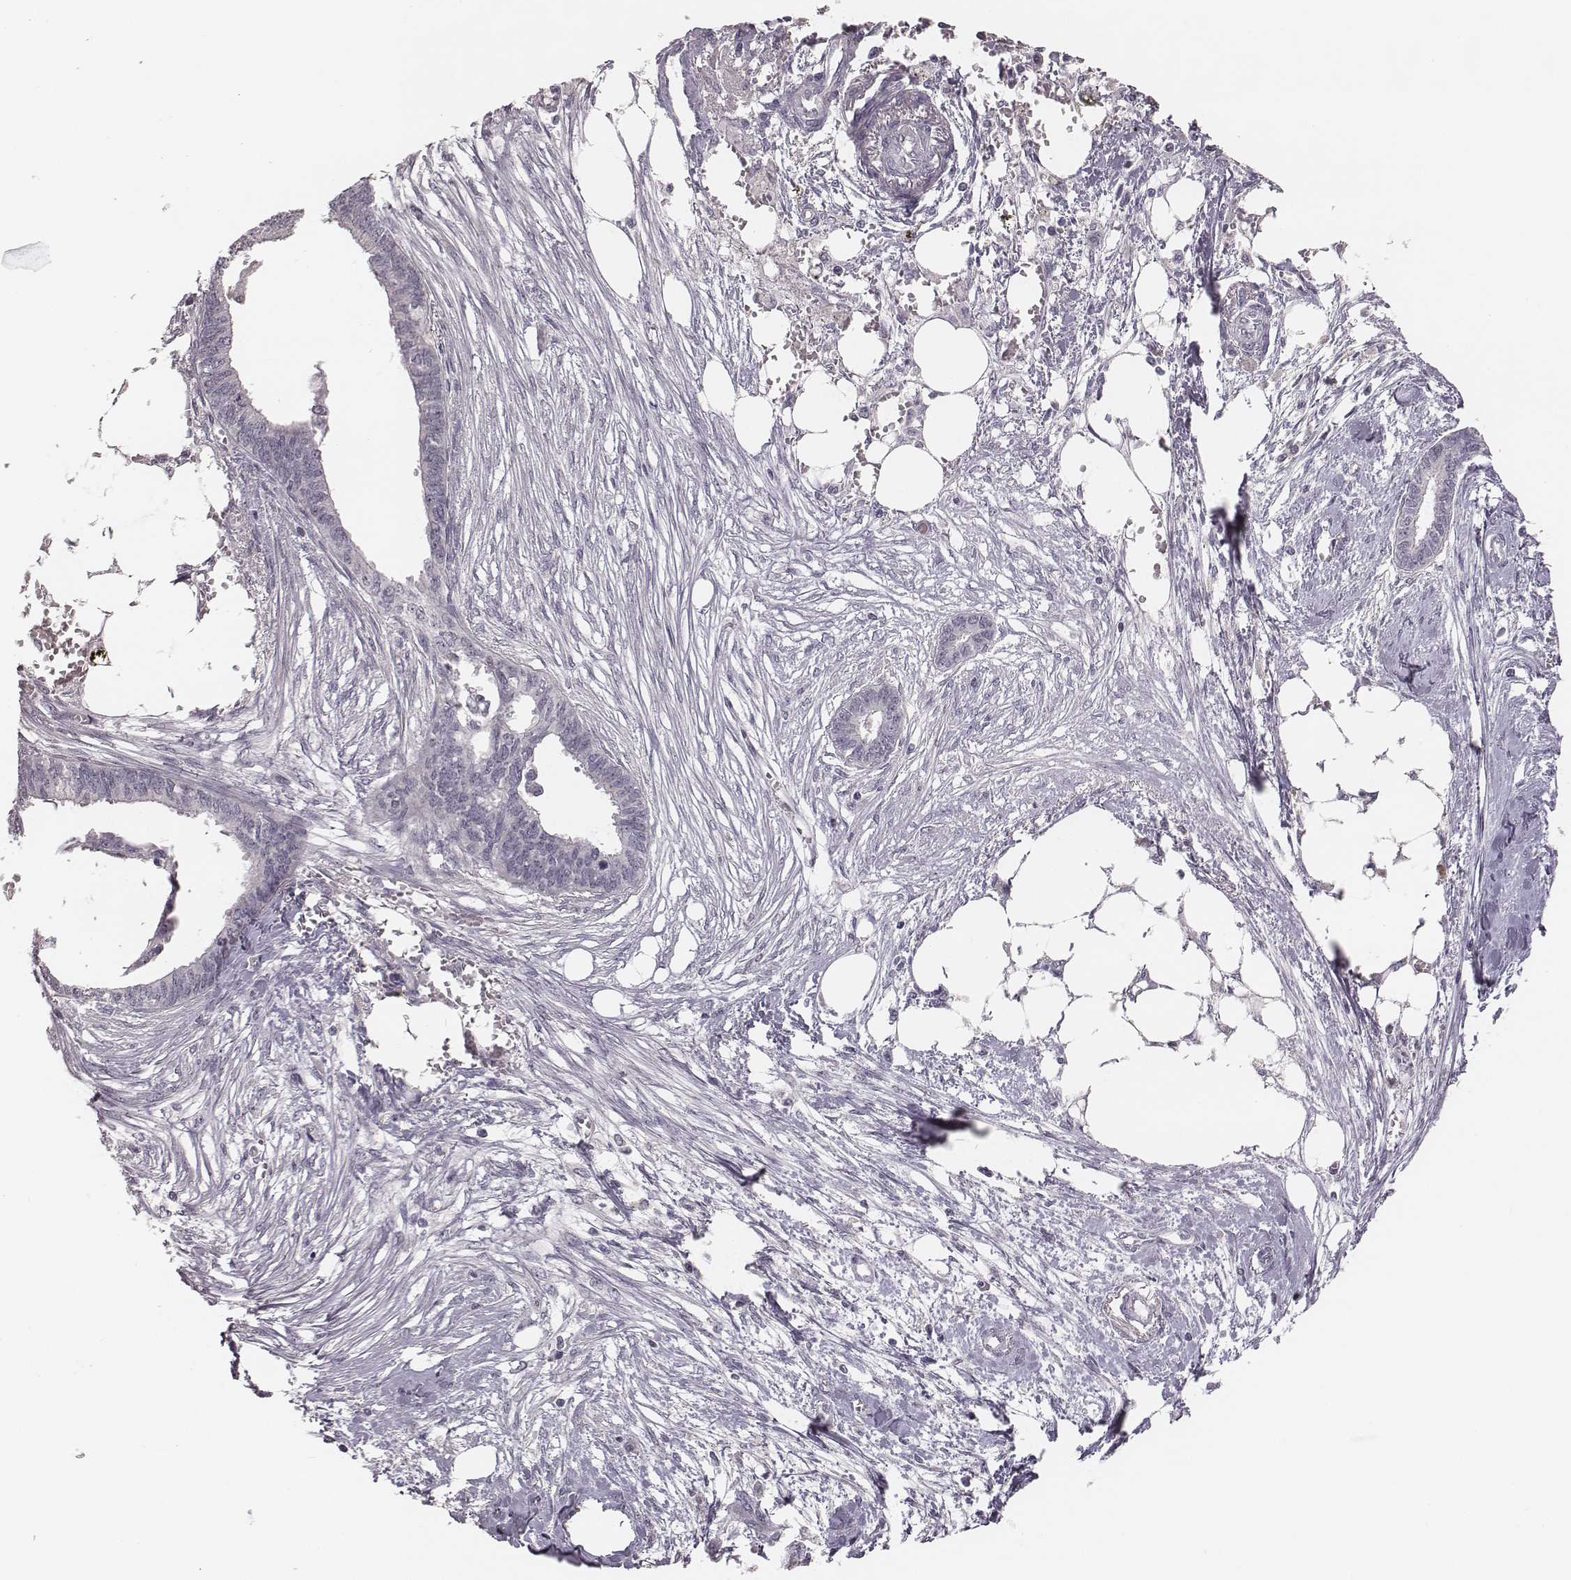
{"staining": {"intensity": "negative", "quantity": "none", "location": "none"}, "tissue": "endometrial cancer", "cell_type": "Tumor cells", "image_type": "cancer", "snomed": [{"axis": "morphology", "description": "Adenocarcinoma, NOS"}, {"axis": "morphology", "description": "Adenocarcinoma, metastatic, NOS"}, {"axis": "topography", "description": "Adipose tissue"}, {"axis": "topography", "description": "Endometrium"}], "caption": "Endometrial cancer was stained to show a protein in brown. There is no significant staining in tumor cells.", "gene": "NIFK", "patient": {"sex": "female", "age": 67}}